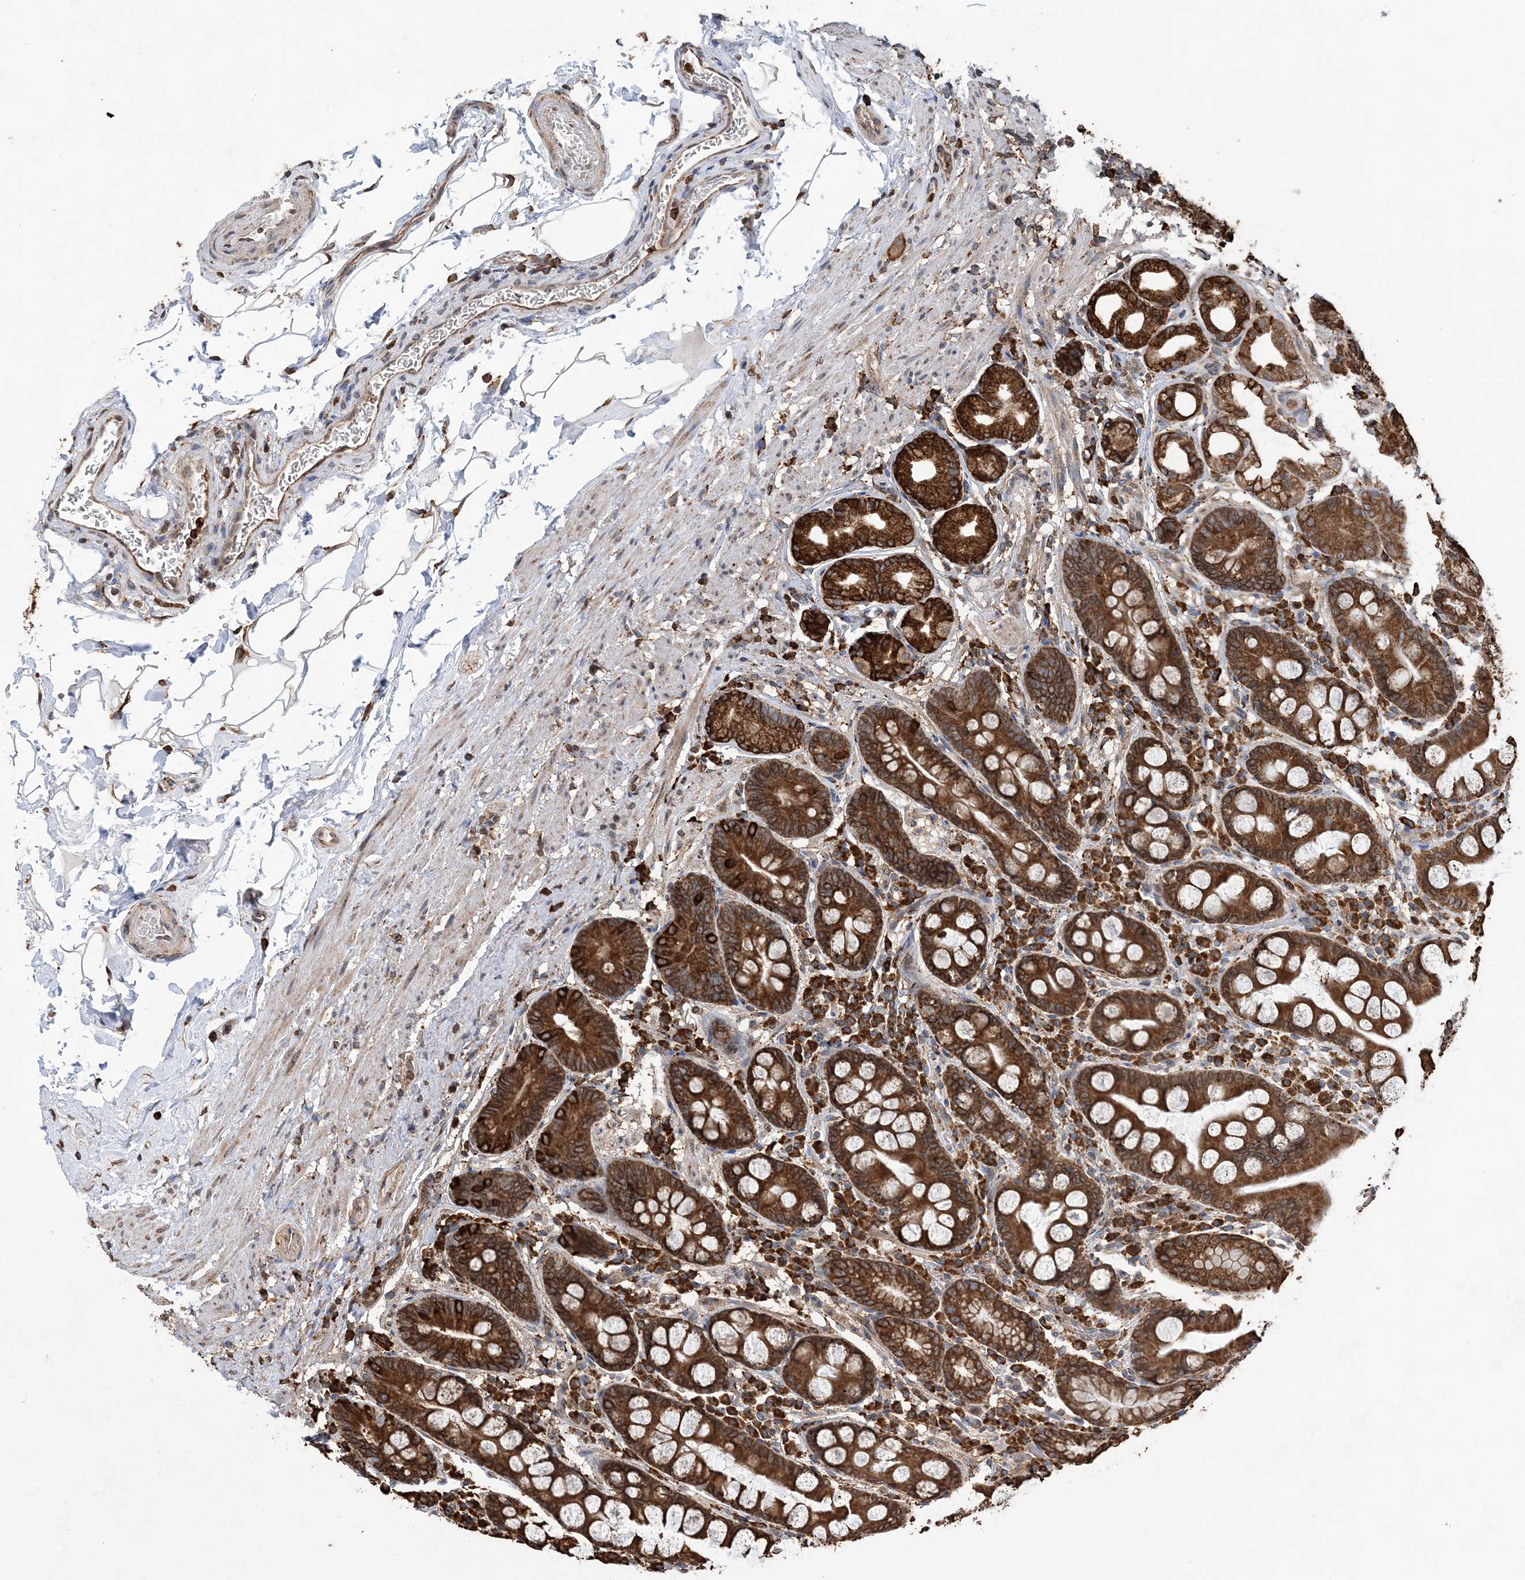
{"staining": {"intensity": "strong", "quantity": ">75%", "location": "cytoplasmic/membranous"}, "tissue": "stomach", "cell_type": "Glandular cells", "image_type": "normal", "snomed": [{"axis": "morphology", "description": "Normal tissue, NOS"}, {"axis": "topography", "description": "Stomach, lower"}], "caption": "DAB (3,3'-diaminobenzidine) immunohistochemical staining of benign stomach demonstrates strong cytoplasmic/membranous protein staining in approximately >75% of glandular cells.", "gene": "WDR12", "patient": {"sex": "male", "age": 52}}